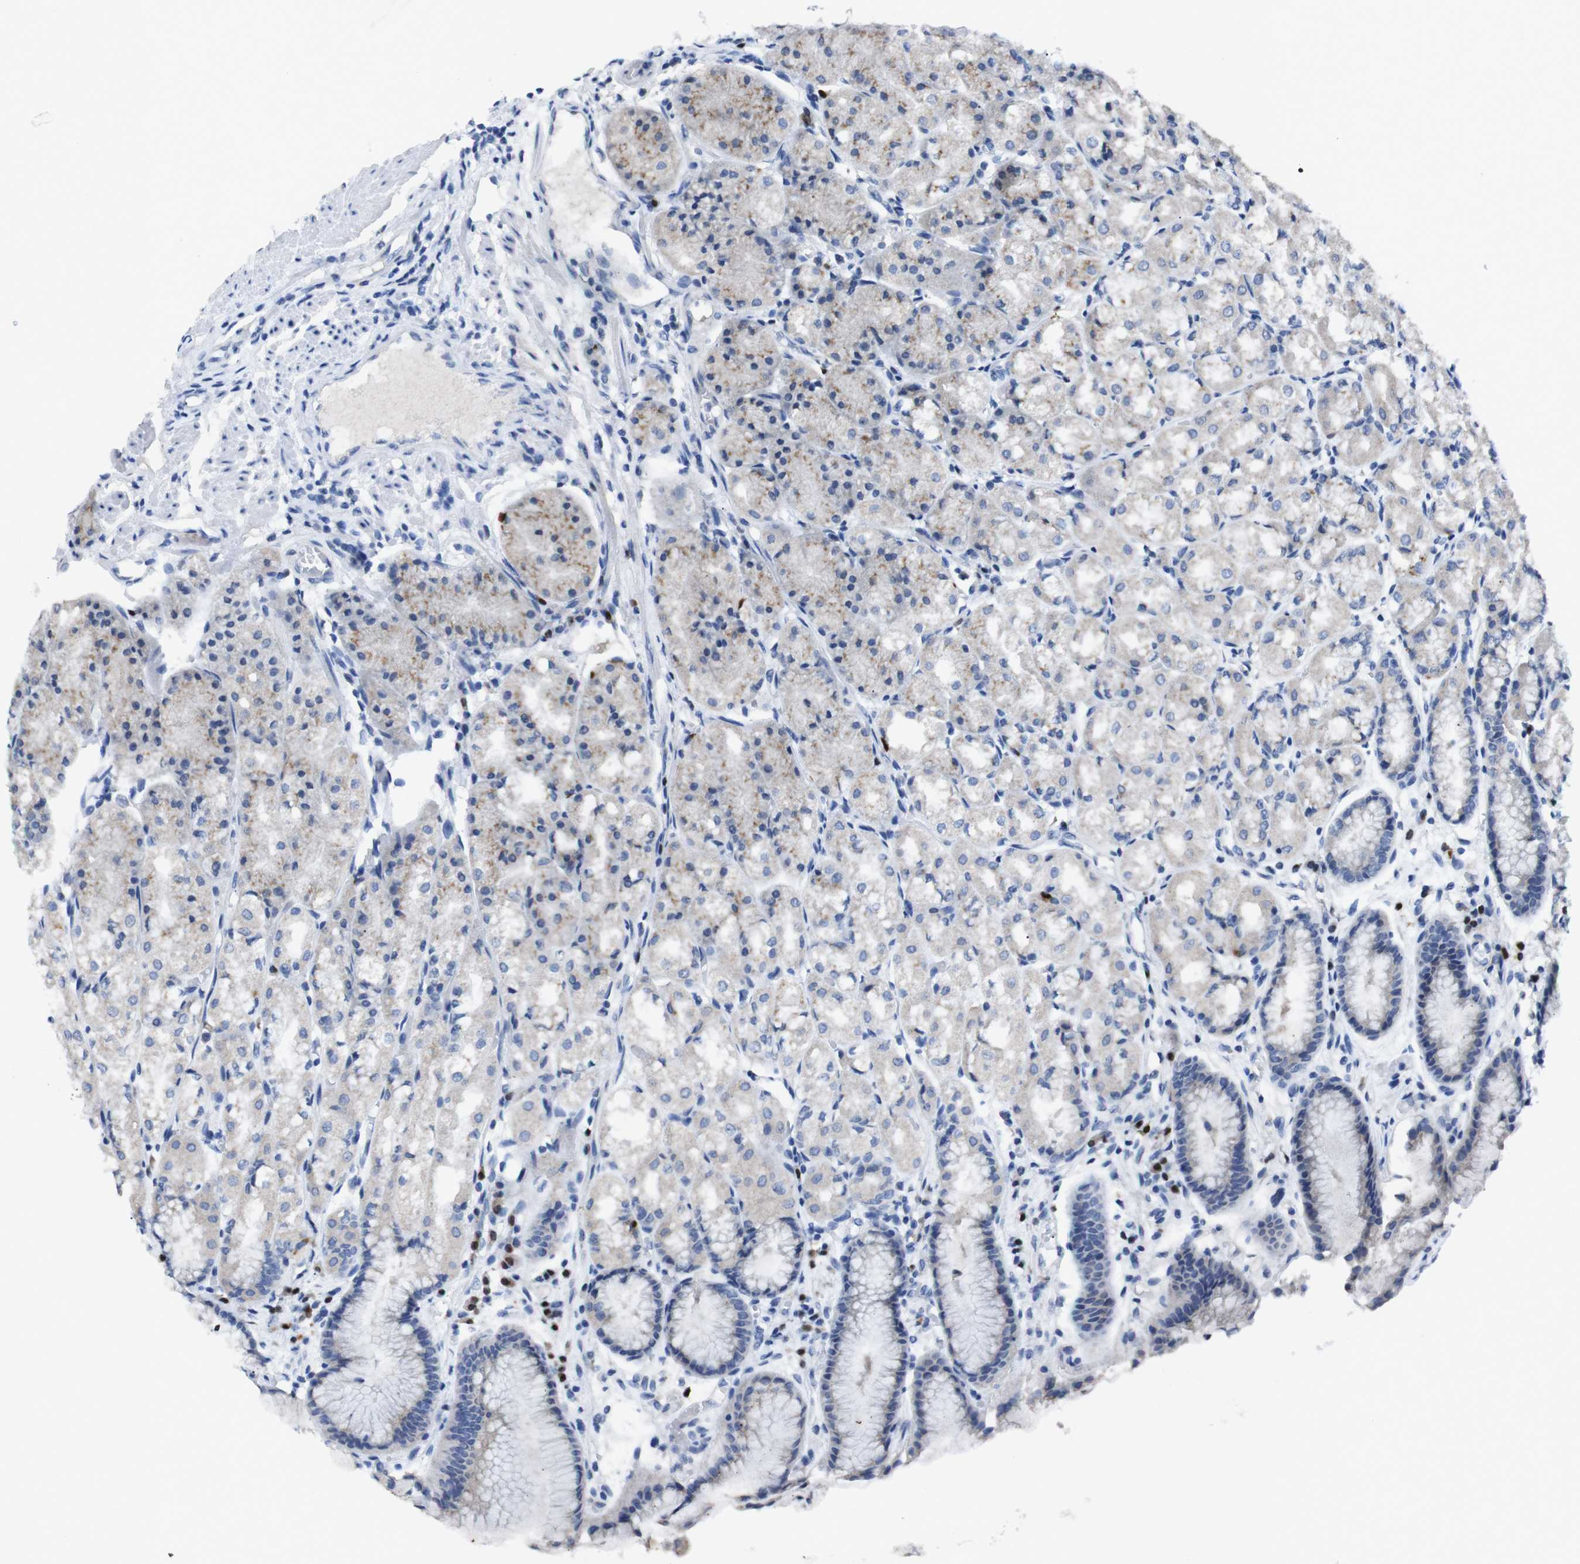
{"staining": {"intensity": "moderate", "quantity": "25%-75%", "location": "cytoplasmic/membranous"}, "tissue": "stomach", "cell_type": "Glandular cells", "image_type": "normal", "snomed": [{"axis": "morphology", "description": "Normal tissue, NOS"}, {"axis": "topography", "description": "Stomach, upper"}], "caption": "Moderate cytoplasmic/membranous positivity is present in about 25%-75% of glandular cells in unremarkable stomach. The protein of interest is stained brown, and the nuclei are stained in blue (DAB (3,3'-diaminobenzidine) IHC with brightfield microscopy, high magnification).", "gene": "IRF4", "patient": {"sex": "male", "age": 72}}